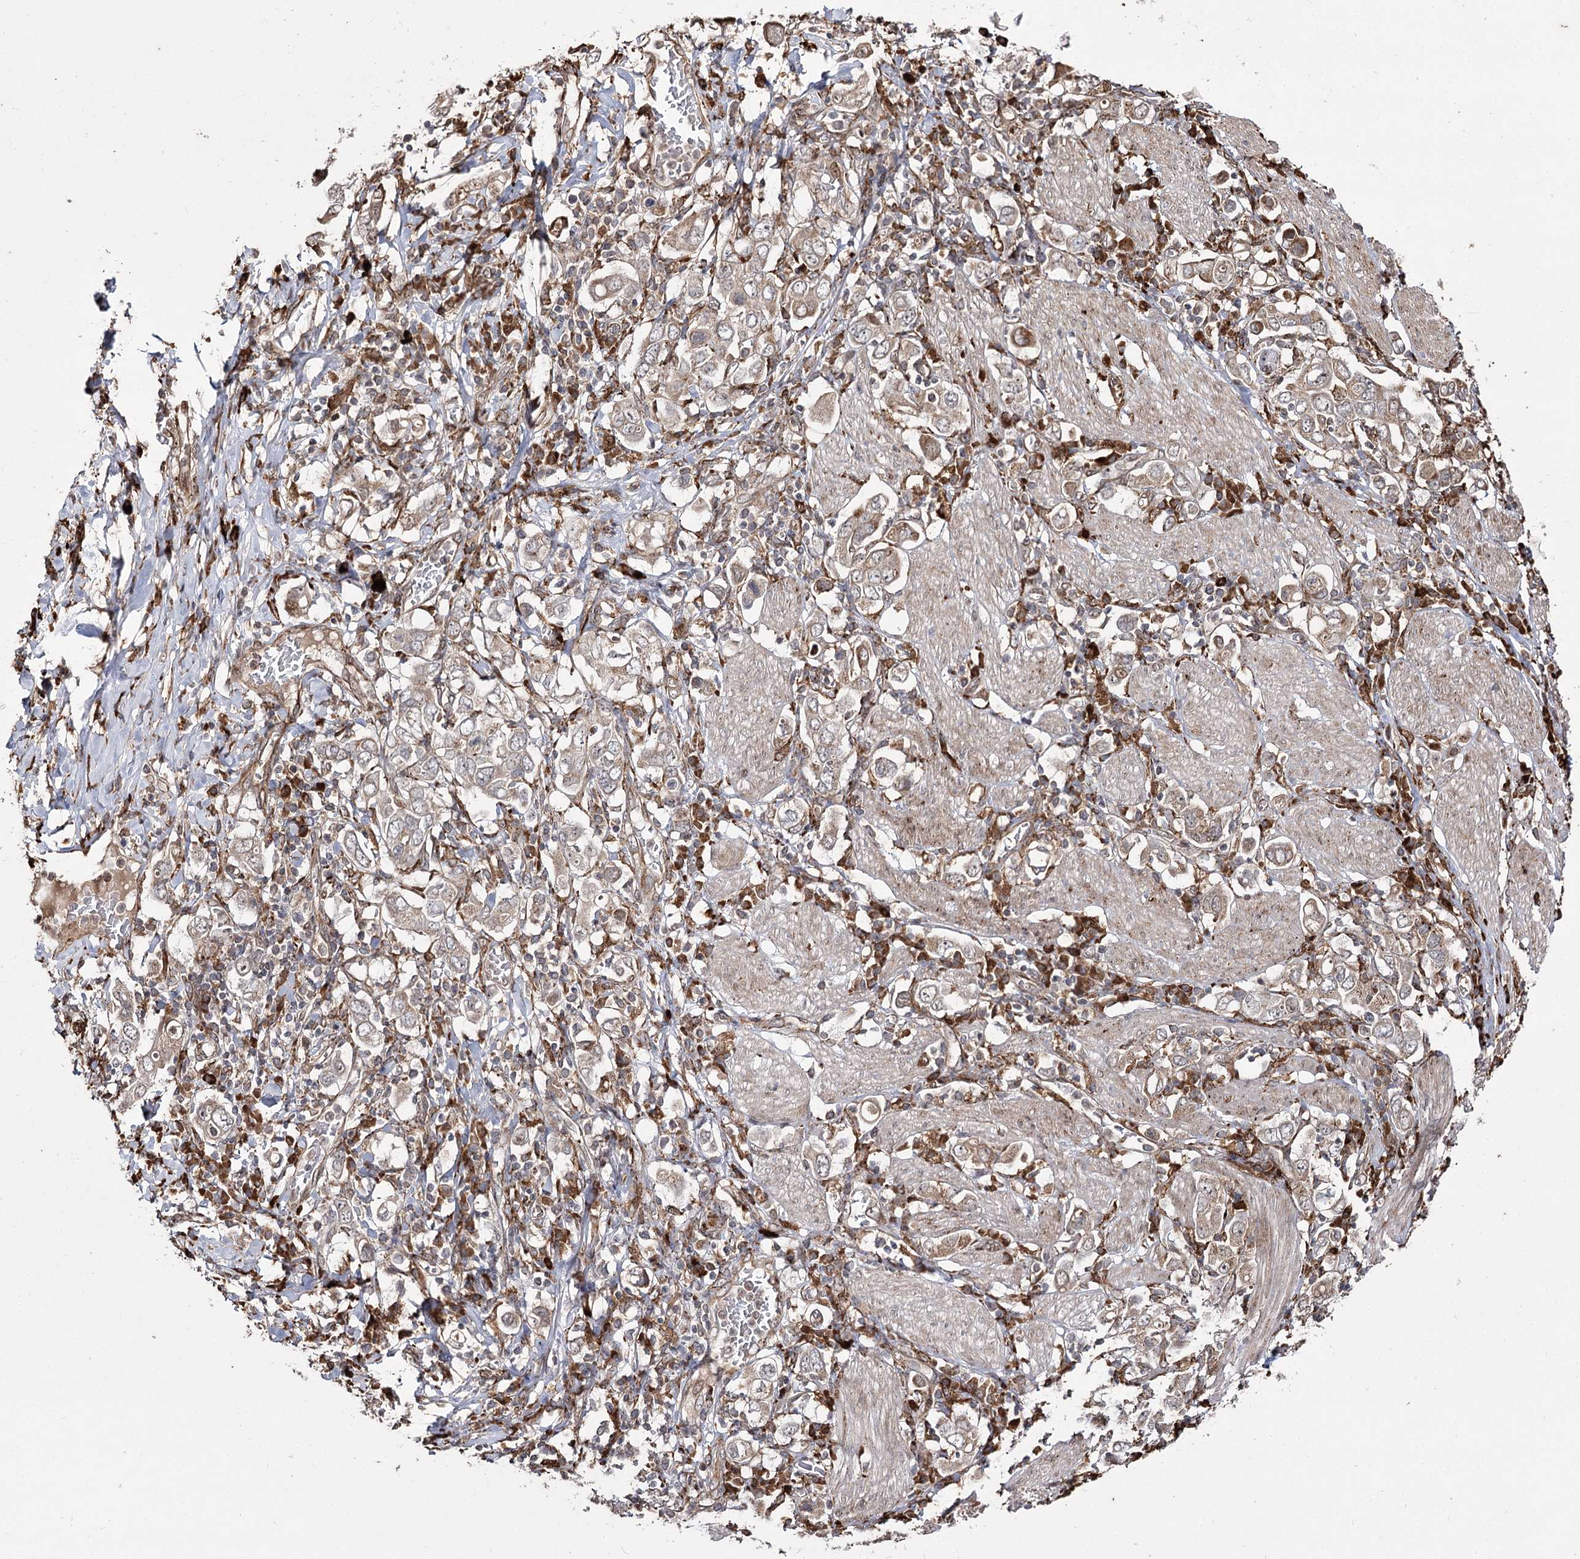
{"staining": {"intensity": "weak", "quantity": ">75%", "location": "cytoplasmic/membranous"}, "tissue": "stomach cancer", "cell_type": "Tumor cells", "image_type": "cancer", "snomed": [{"axis": "morphology", "description": "Adenocarcinoma, NOS"}, {"axis": "topography", "description": "Stomach, upper"}], "caption": "Immunohistochemical staining of adenocarcinoma (stomach) shows low levels of weak cytoplasmic/membranous protein expression in approximately >75% of tumor cells.", "gene": "FANCL", "patient": {"sex": "male", "age": 62}}